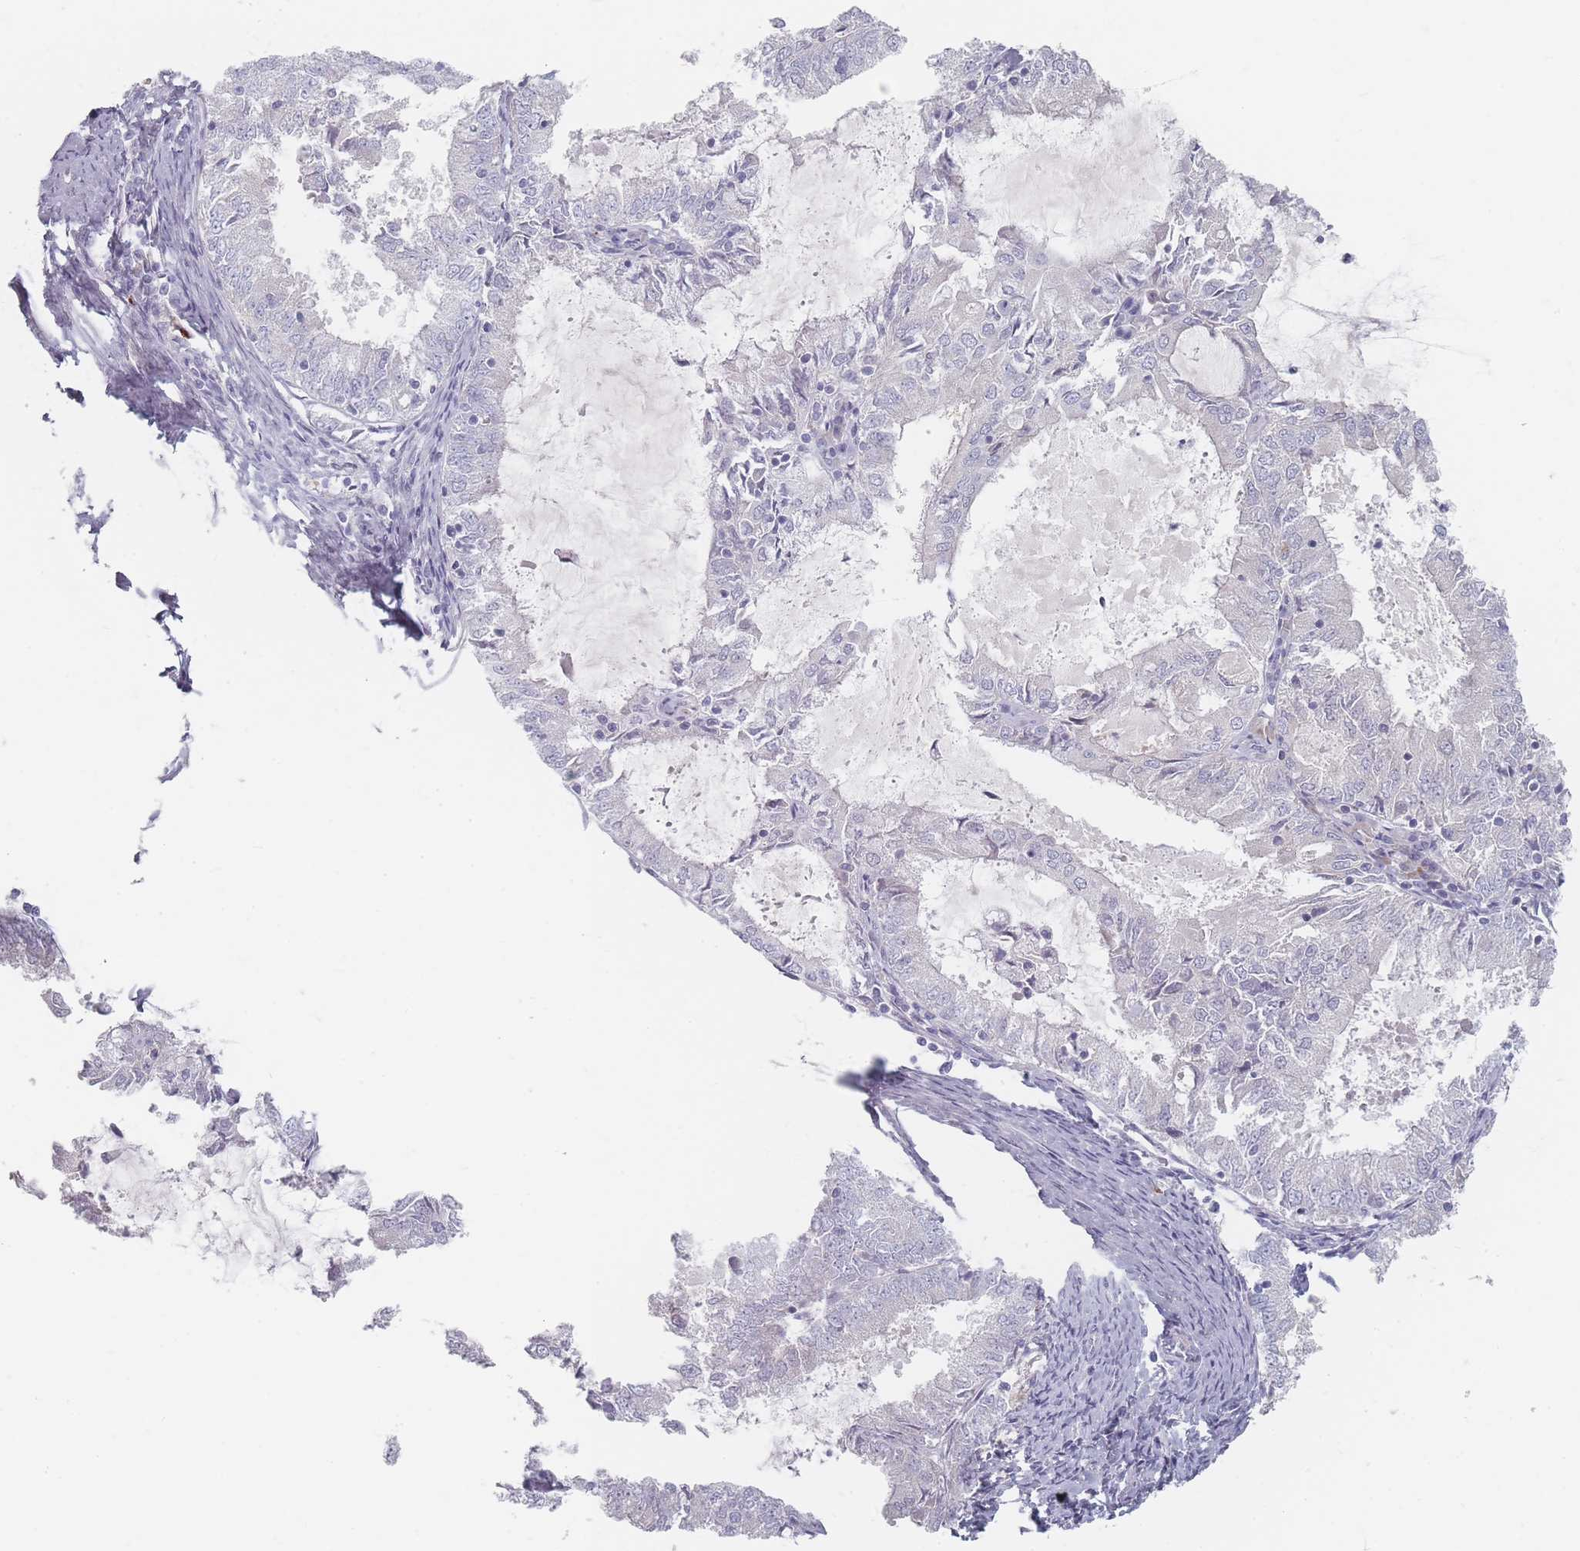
{"staining": {"intensity": "negative", "quantity": "none", "location": "none"}, "tissue": "endometrial cancer", "cell_type": "Tumor cells", "image_type": "cancer", "snomed": [{"axis": "morphology", "description": "Adenocarcinoma, NOS"}, {"axis": "topography", "description": "Endometrium"}], "caption": "Tumor cells are negative for brown protein staining in adenocarcinoma (endometrial).", "gene": "TMOD1", "patient": {"sex": "female", "age": 57}}